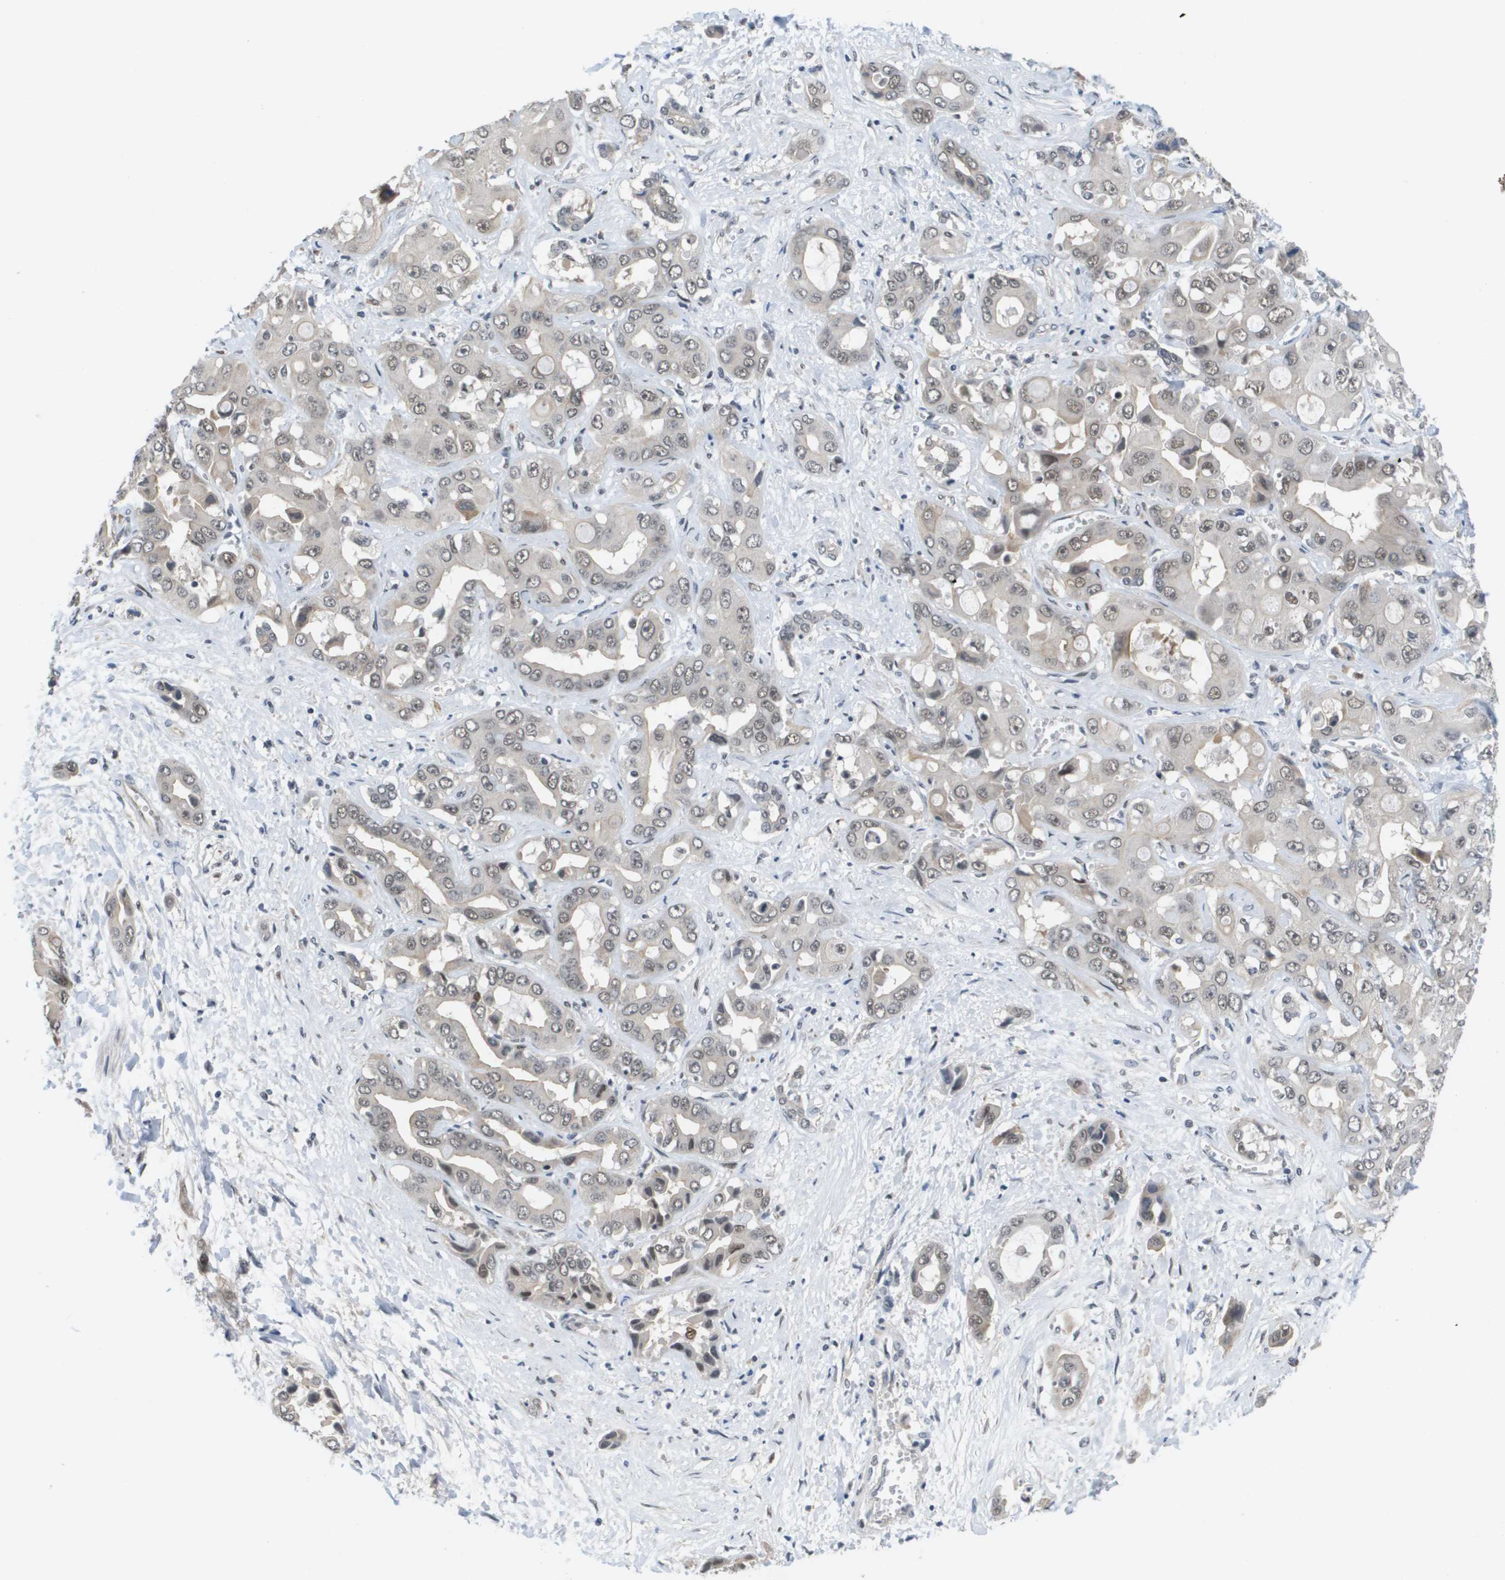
{"staining": {"intensity": "weak", "quantity": ">75%", "location": "nuclear"}, "tissue": "liver cancer", "cell_type": "Tumor cells", "image_type": "cancer", "snomed": [{"axis": "morphology", "description": "Cholangiocarcinoma"}, {"axis": "topography", "description": "Liver"}], "caption": "There is low levels of weak nuclear expression in tumor cells of liver cholangiocarcinoma, as demonstrated by immunohistochemical staining (brown color).", "gene": "ISY1", "patient": {"sex": "female", "age": 52}}